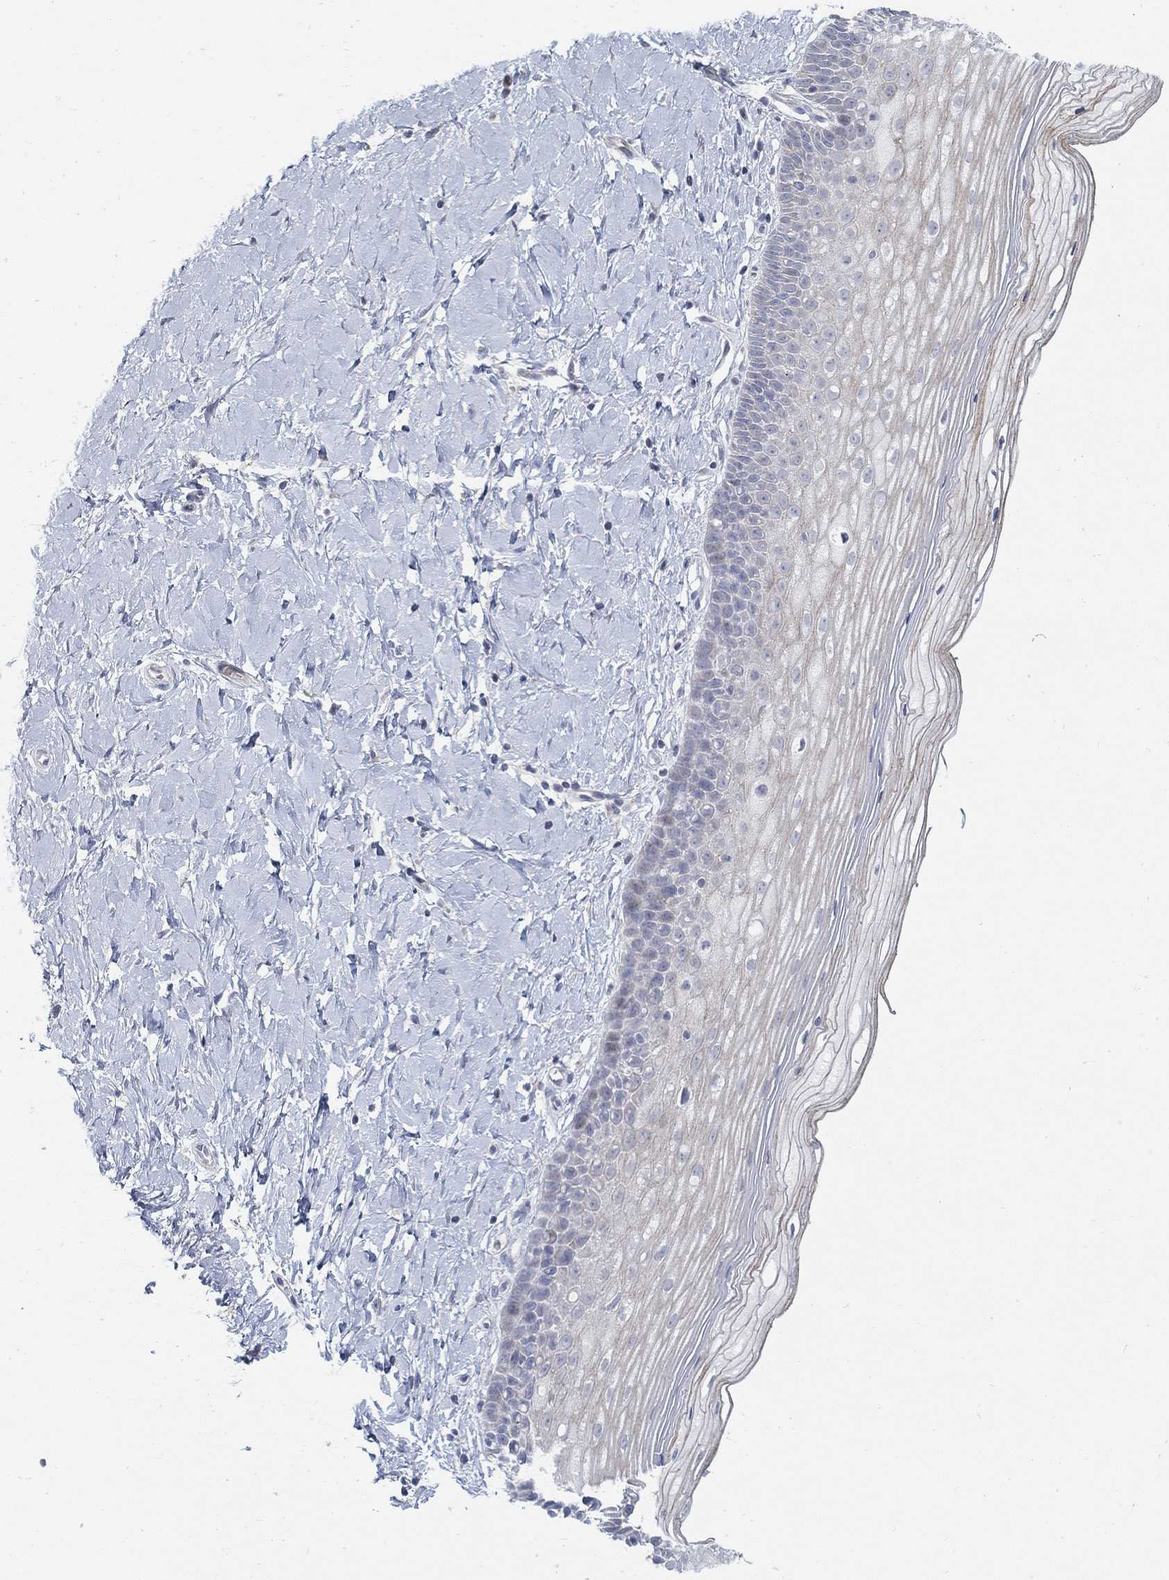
{"staining": {"intensity": "negative", "quantity": "none", "location": "none"}, "tissue": "cervix", "cell_type": "Glandular cells", "image_type": "normal", "snomed": [{"axis": "morphology", "description": "Normal tissue, NOS"}, {"axis": "topography", "description": "Cervix"}], "caption": "Protein analysis of unremarkable cervix demonstrates no significant positivity in glandular cells.", "gene": "ANO7", "patient": {"sex": "female", "age": 37}}